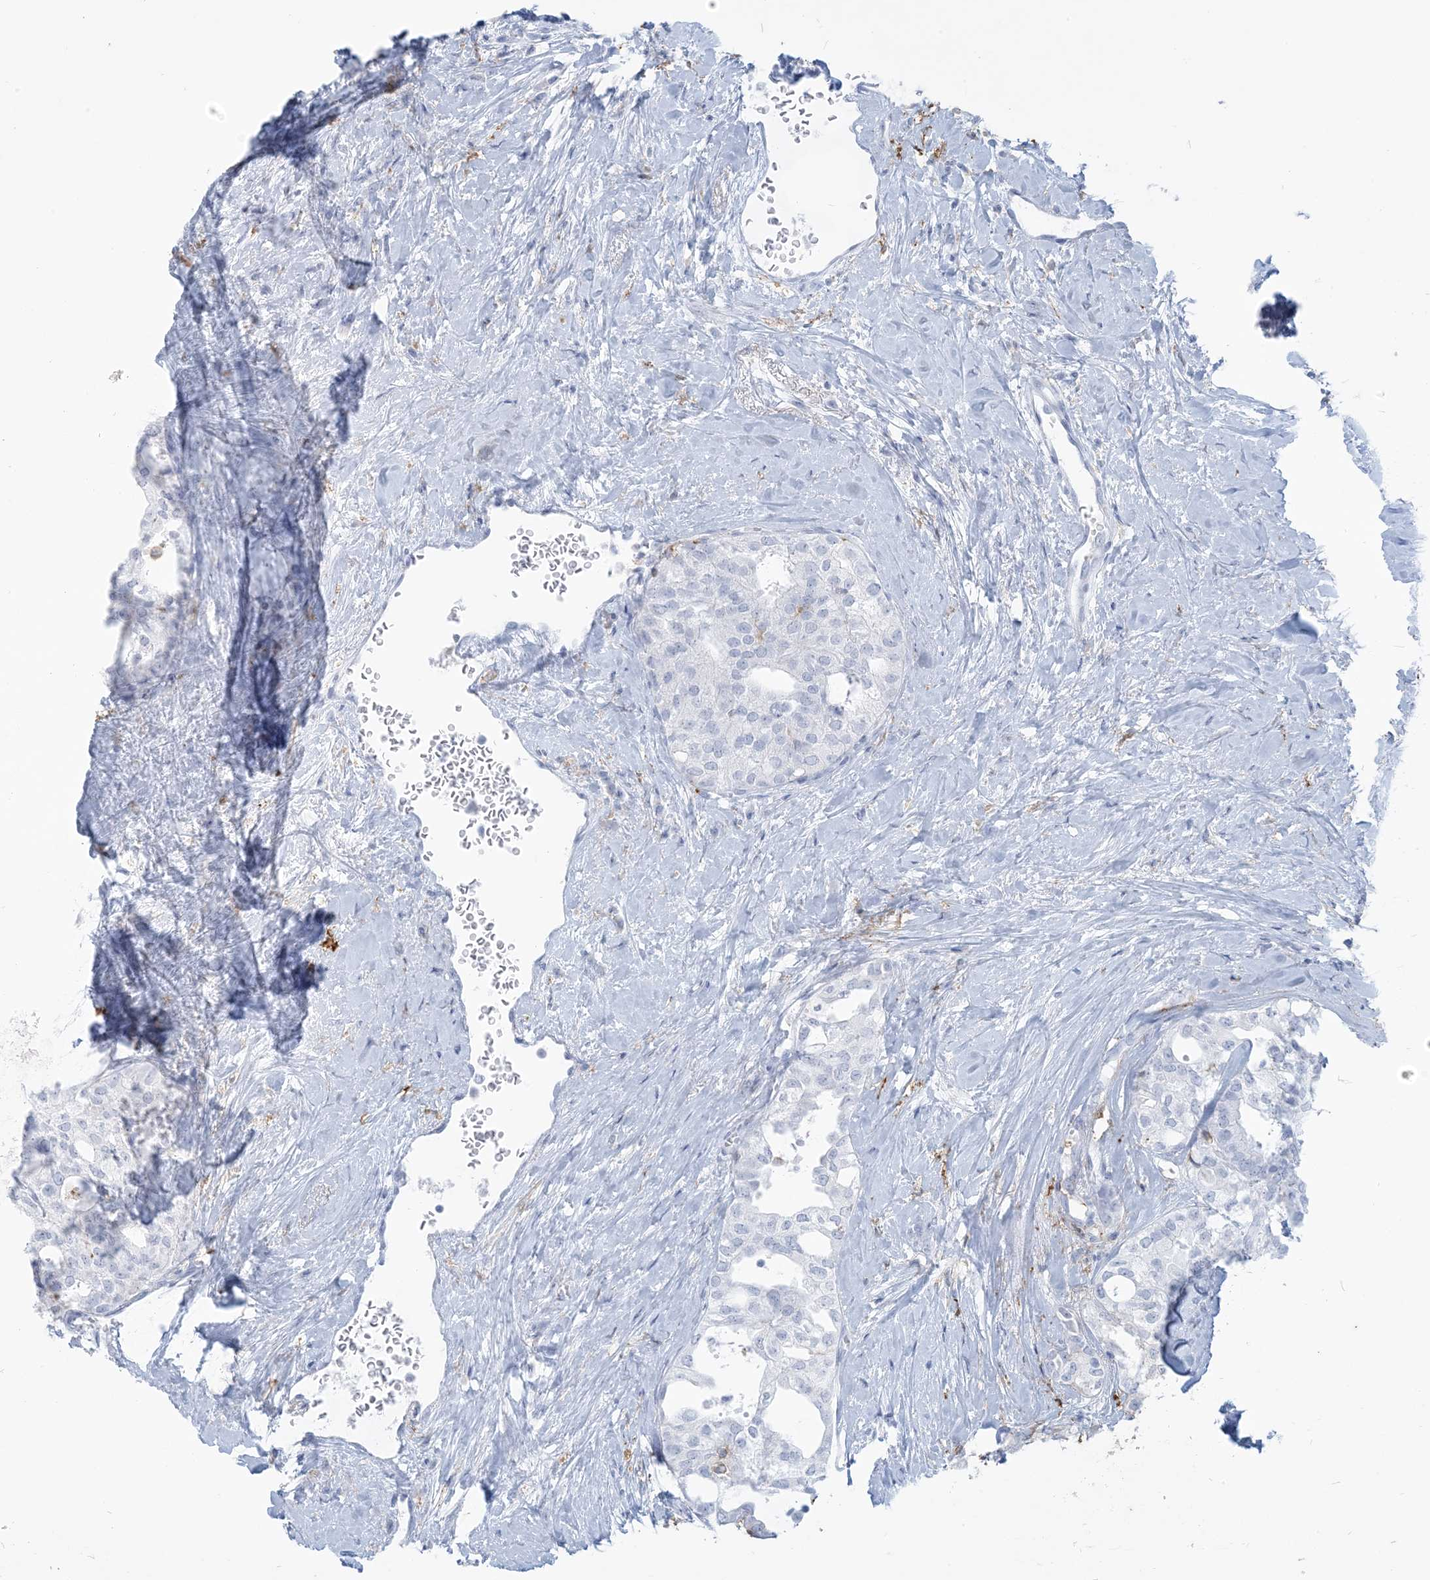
{"staining": {"intensity": "negative", "quantity": "none", "location": "none"}, "tissue": "thyroid cancer", "cell_type": "Tumor cells", "image_type": "cancer", "snomed": [{"axis": "morphology", "description": "Follicular adenoma carcinoma, NOS"}, {"axis": "topography", "description": "Thyroid gland"}], "caption": "Immunohistochemical staining of thyroid cancer (follicular adenoma carcinoma) displays no significant staining in tumor cells.", "gene": "HLA-DRB1", "patient": {"sex": "male", "age": 75}}